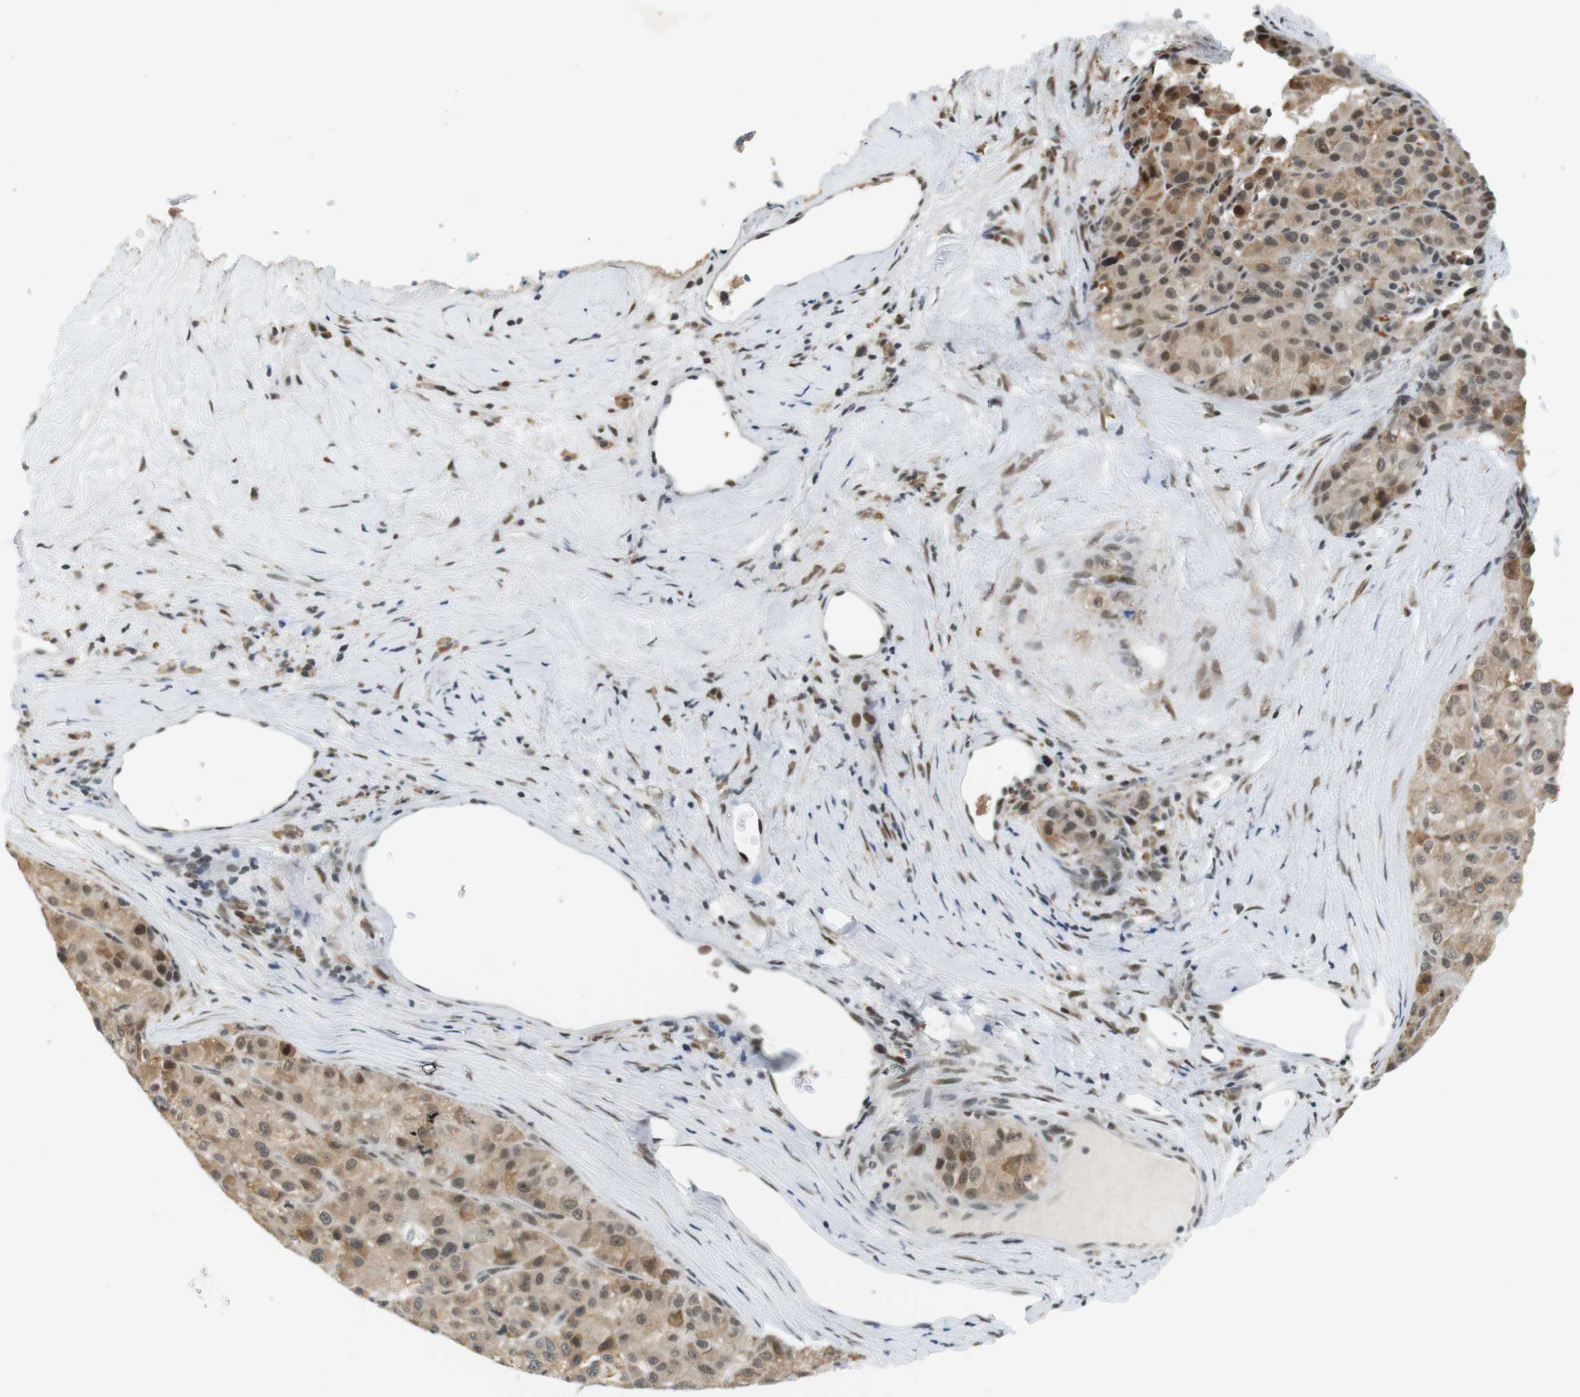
{"staining": {"intensity": "moderate", "quantity": ">75%", "location": "cytoplasmic/membranous,nuclear"}, "tissue": "liver cancer", "cell_type": "Tumor cells", "image_type": "cancer", "snomed": [{"axis": "morphology", "description": "Carcinoma, Hepatocellular, NOS"}, {"axis": "topography", "description": "Liver"}], "caption": "This is an image of immunohistochemistry staining of hepatocellular carcinoma (liver), which shows moderate positivity in the cytoplasmic/membranous and nuclear of tumor cells.", "gene": "RNF38", "patient": {"sex": "male", "age": 80}}